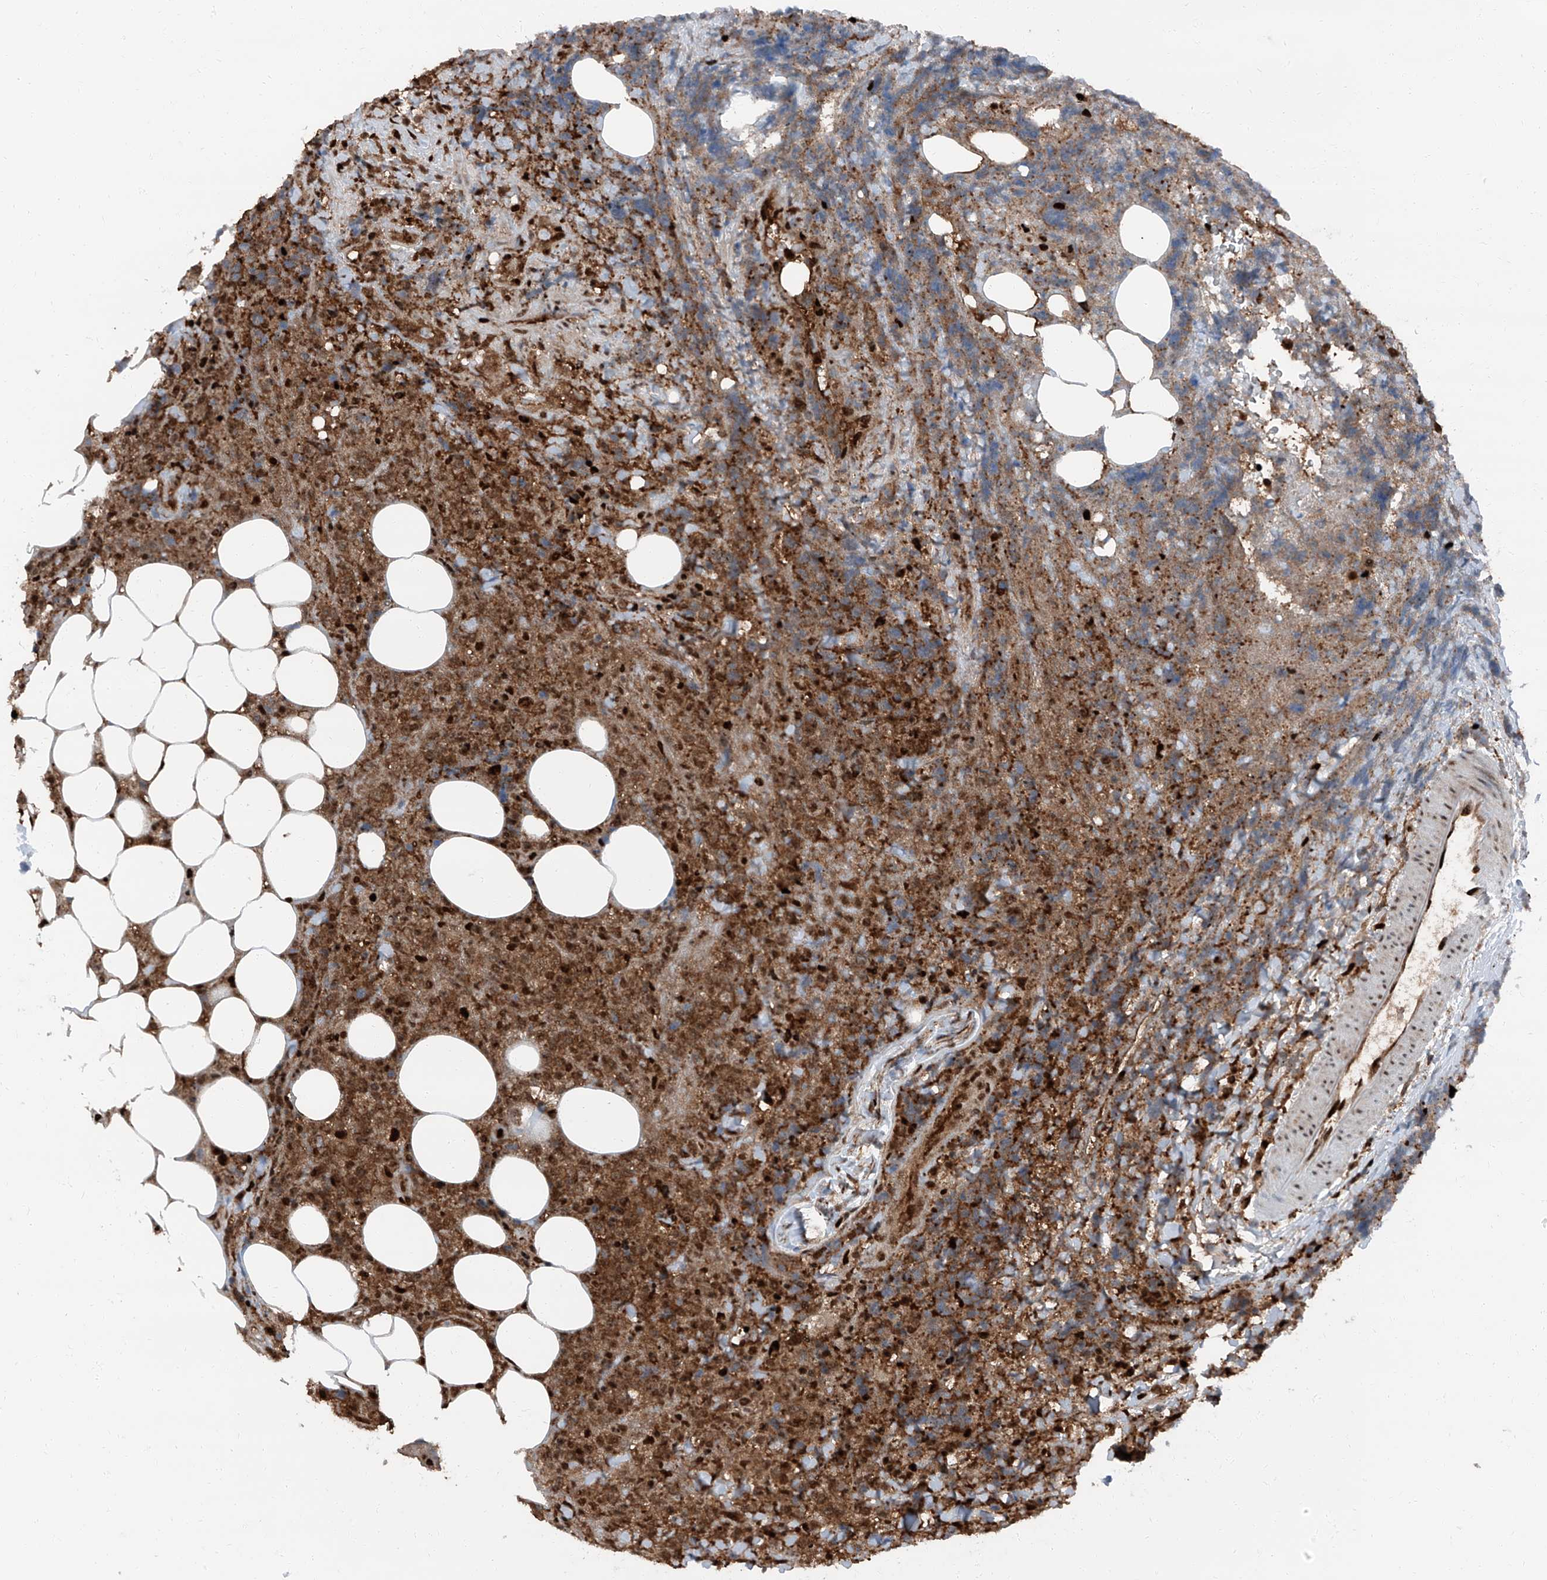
{"staining": {"intensity": "strong", "quantity": ">75%", "location": "cytoplasmic/membranous,nuclear"}, "tissue": "lymphoma", "cell_type": "Tumor cells", "image_type": "cancer", "snomed": [{"axis": "morphology", "description": "Malignant lymphoma, non-Hodgkin's type, High grade"}, {"axis": "topography", "description": "Lymph node"}], "caption": "A micrograph of human lymphoma stained for a protein reveals strong cytoplasmic/membranous and nuclear brown staining in tumor cells.", "gene": "PSMB10", "patient": {"sex": "male", "age": 13}}